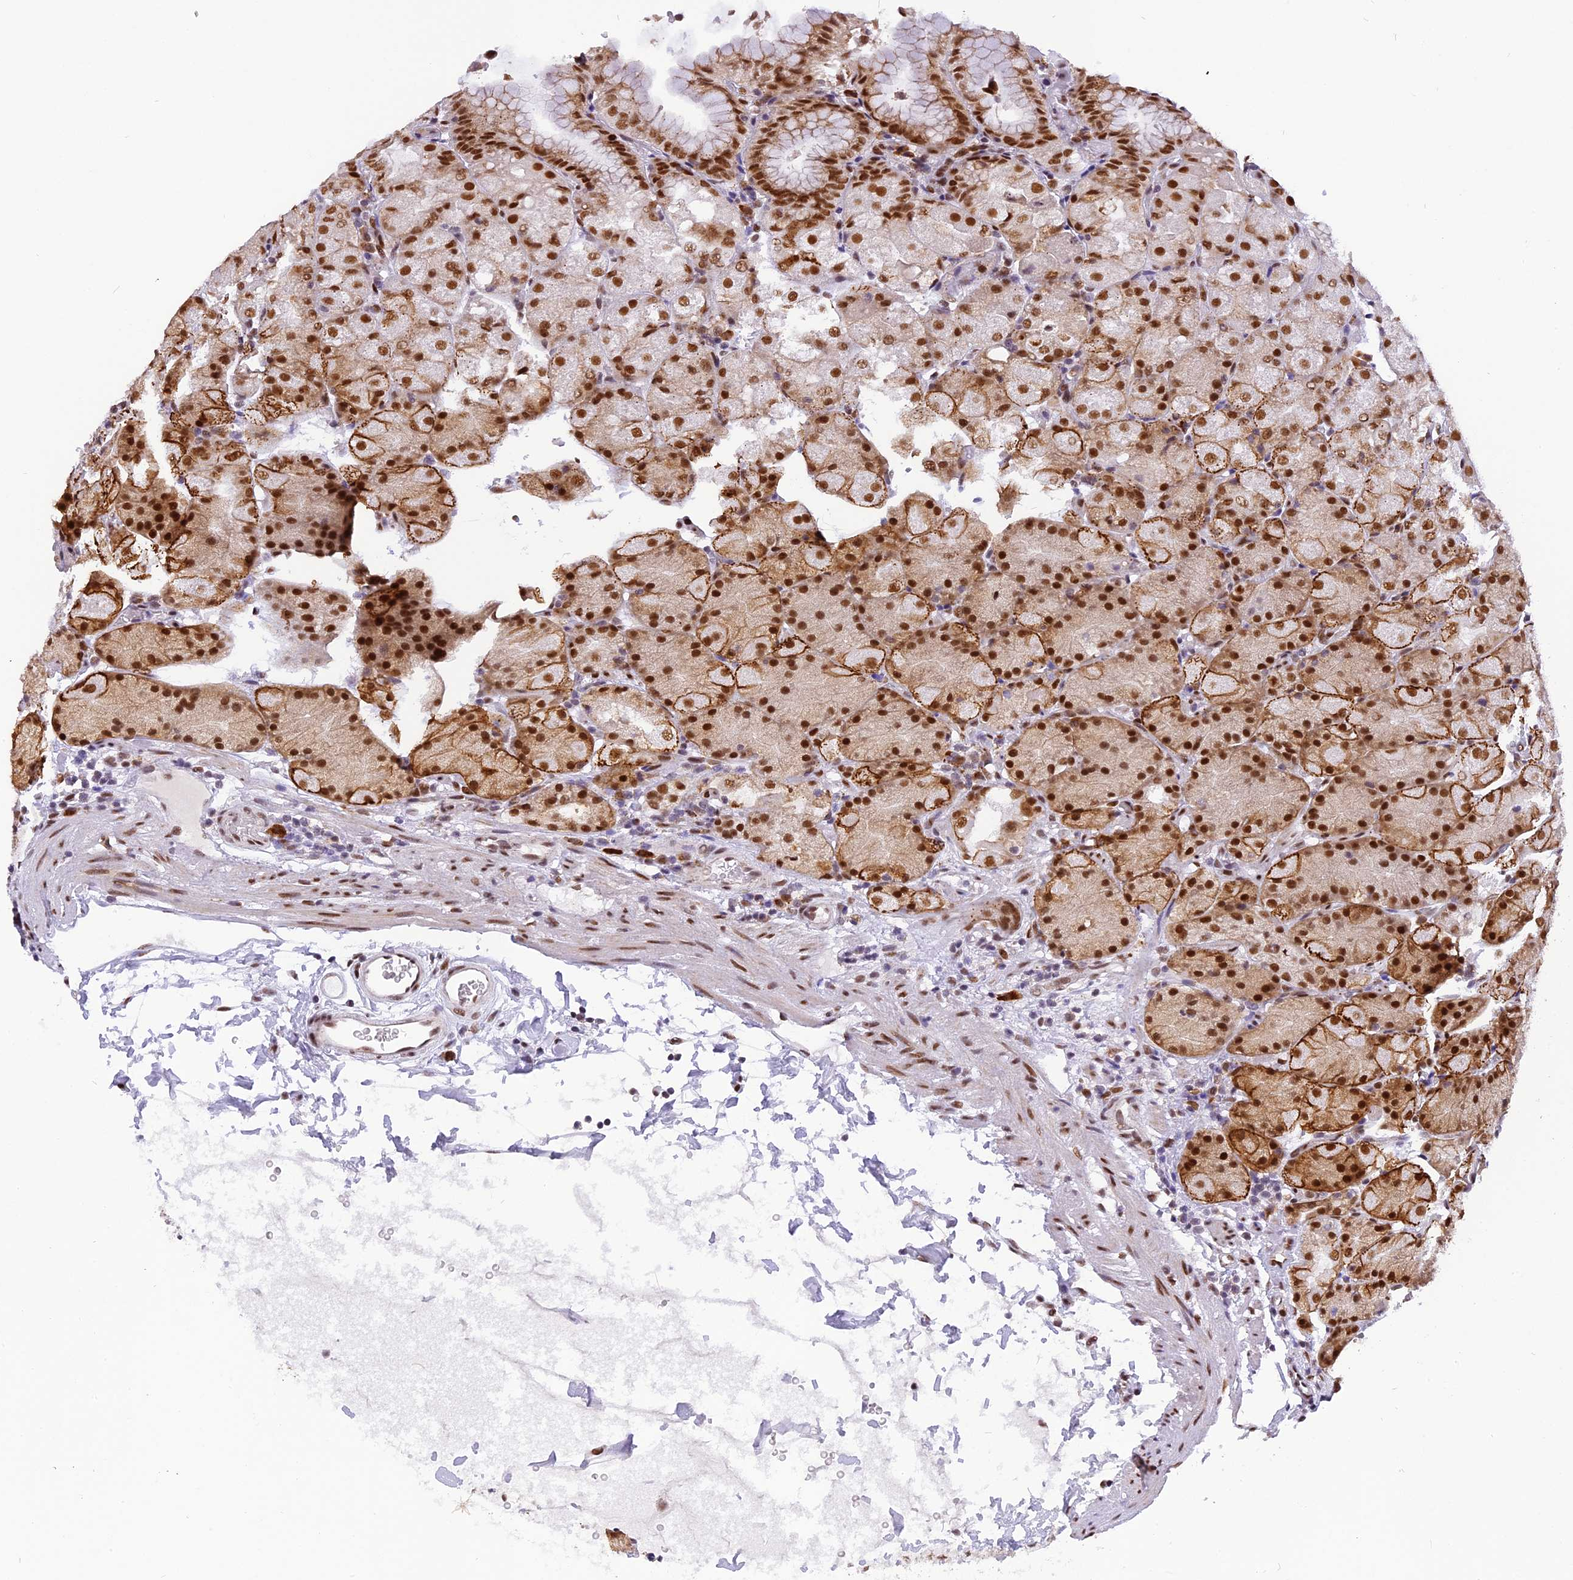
{"staining": {"intensity": "strong", "quantity": ">75%", "location": "cytoplasmic/membranous,nuclear"}, "tissue": "stomach", "cell_type": "Glandular cells", "image_type": "normal", "snomed": [{"axis": "morphology", "description": "Normal tissue, NOS"}, {"axis": "topography", "description": "Stomach, upper"}, {"axis": "topography", "description": "Stomach, lower"}], "caption": "Immunohistochemical staining of unremarkable human stomach shows >75% levels of strong cytoplasmic/membranous,nuclear protein staining in approximately >75% of glandular cells. The protein is shown in brown color, while the nuclei are stained blue.", "gene": "IRF2BP1", "patient": {"sex": "male", "age": 62}}